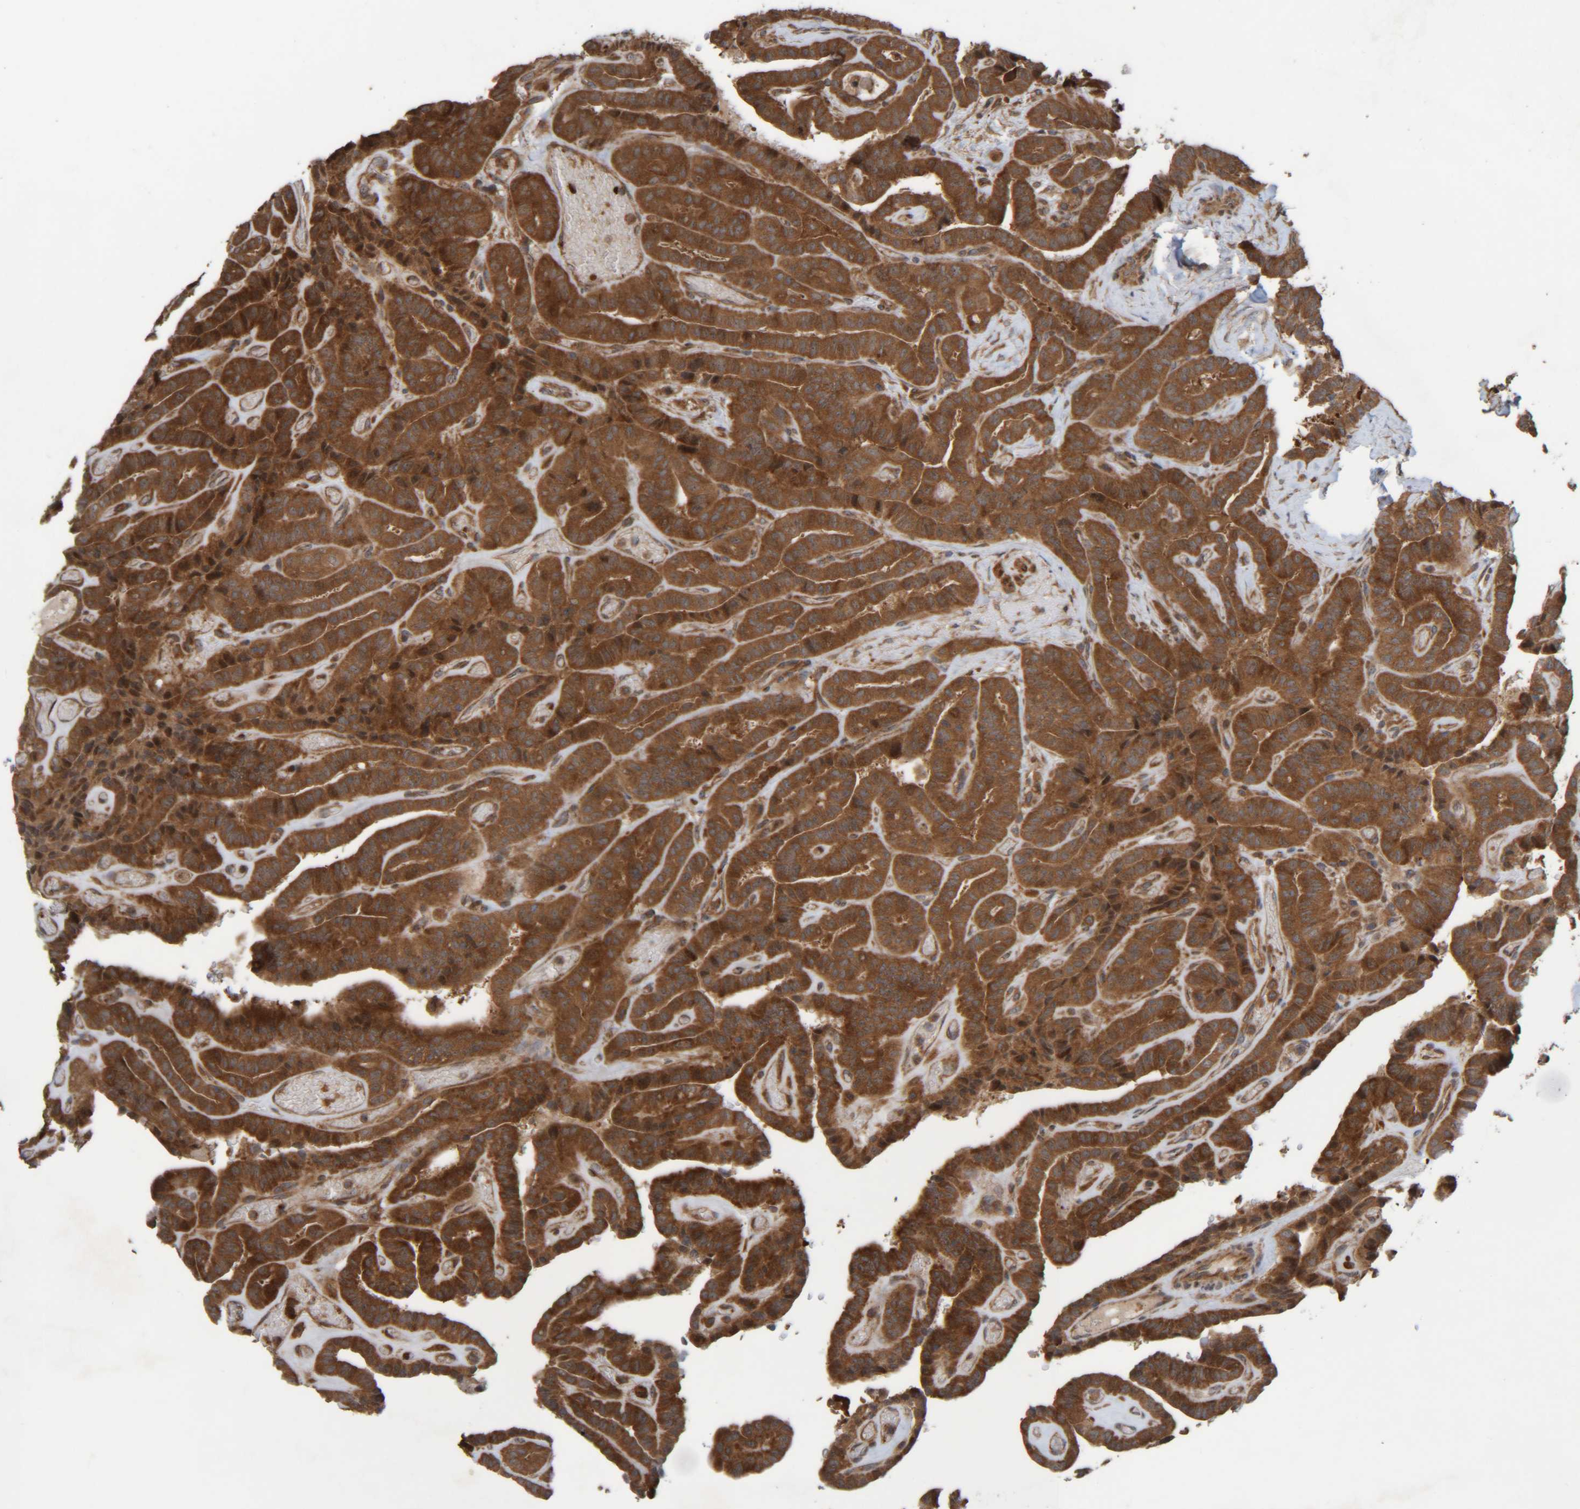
{"staining": {"intensity": "strong", "quantity": ">75%", "location": "cytoplasmic/membranous"}, "tissue": "thyroid cancer", "cell_type": "Tumor cells", "image_type": "cancer", "snomed": [{"axis": "morphology", "description": "Papillary adenocarcinoma, NOS"}, {"axis": "topography", "description": "Thyroid gland"}], "caption": "About >75% of tumor cells in thyroid cancer reveal strong cytoplasmic/membranous protein expression as visualized by brown immunohistochemical staining.", "gene": "CCDC57", "patient": {"sex": "male", "age": 77}}